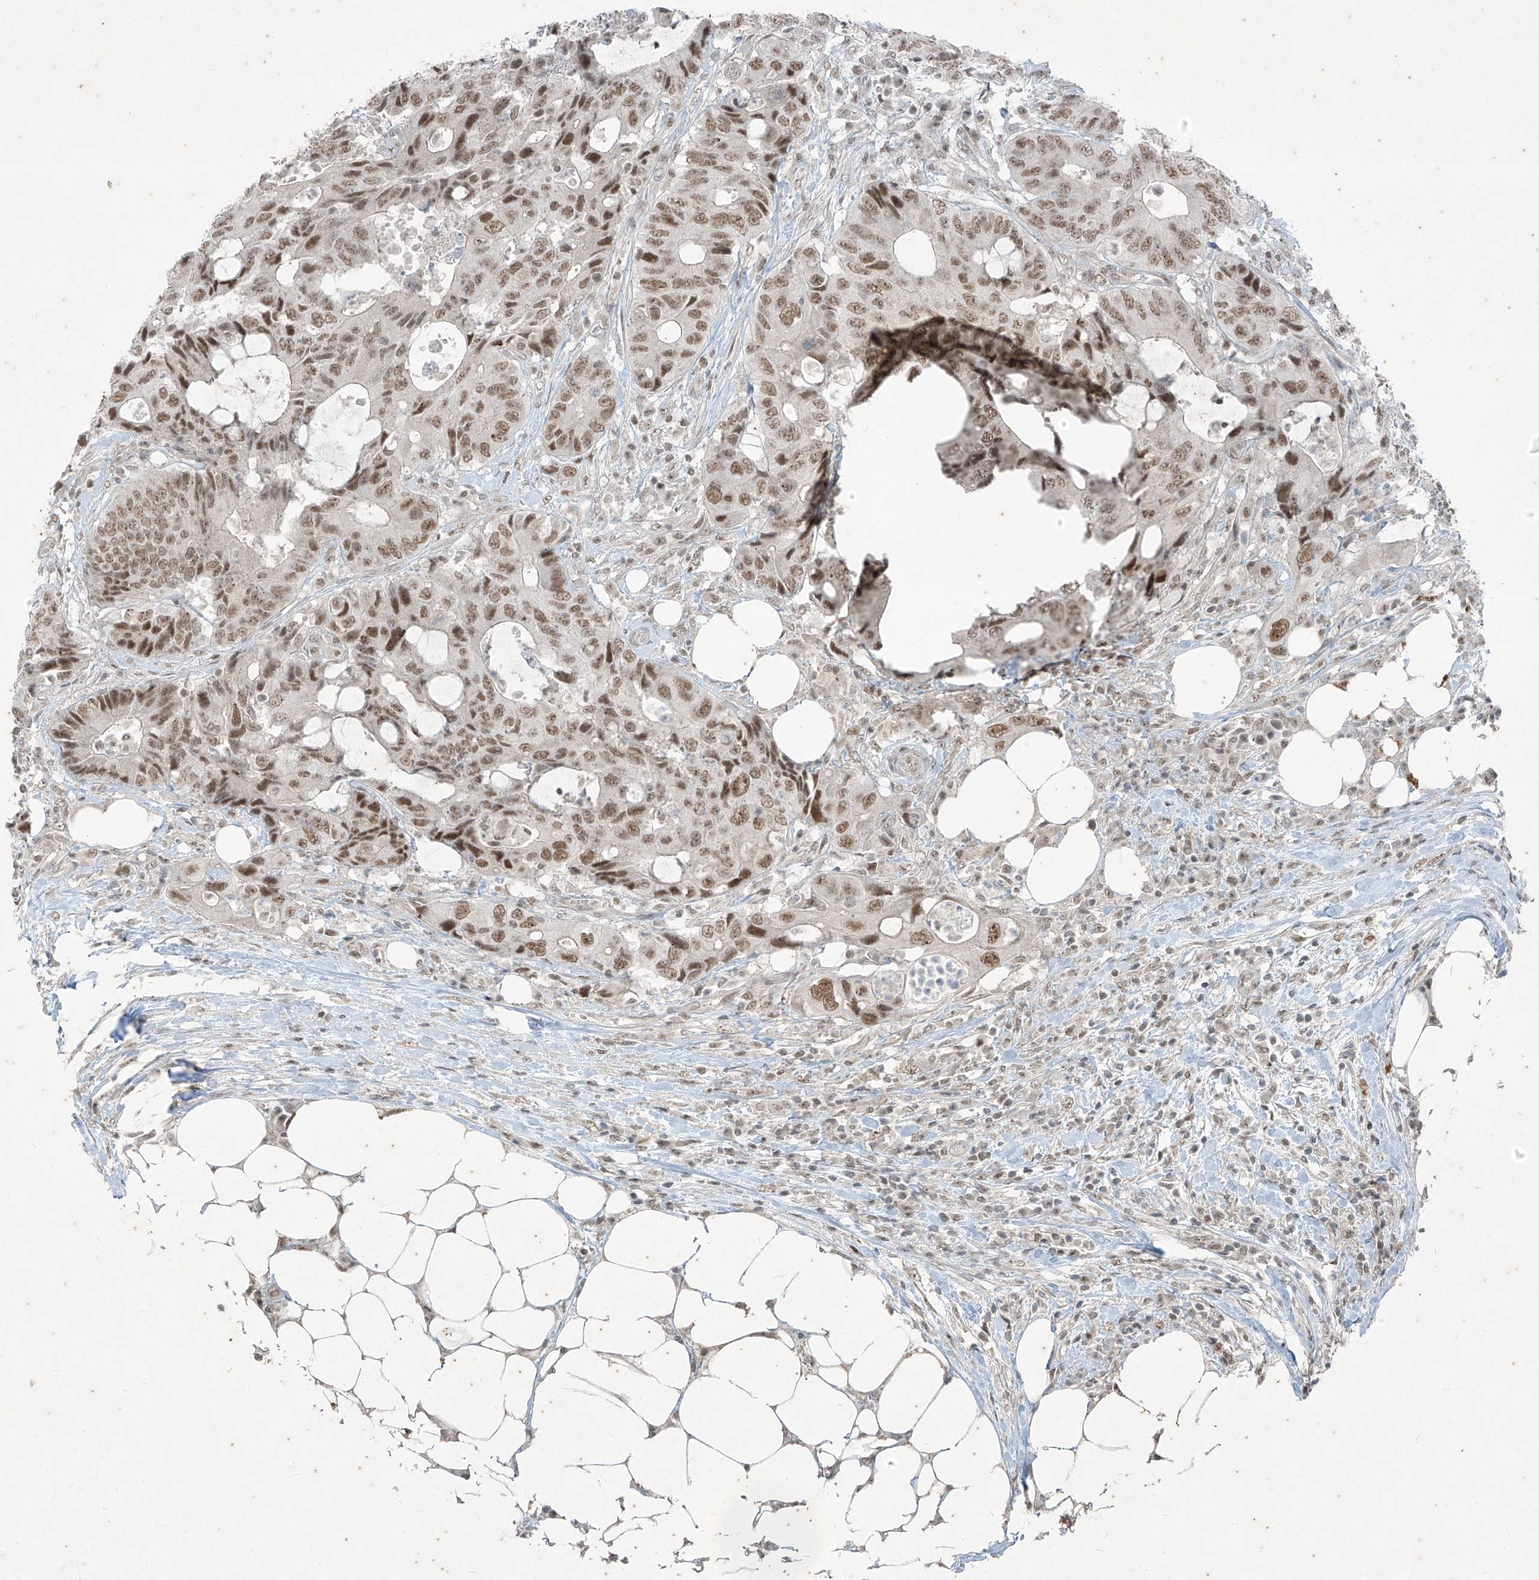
{"staining": {"intensity": "moderate", "quantity": ">75%", "location": "nuclear"}, "tissue": "colorectal cancer", "cell_type": "Tumor cells", "image_type": "cancer", "snomed": [{"axis": "morphology", "description": "Adenocarcinoma, NOS"}, {"axis": "topography", "description": "Colon"}], "caption": "Immunohistochemical staining of human colorectal cancer demonstrates moderate nuclear protein positivity in approximately >75% of tumor cells.", "gene": "ZNF354B", "patient": {"sex": "male", "age": 71}}